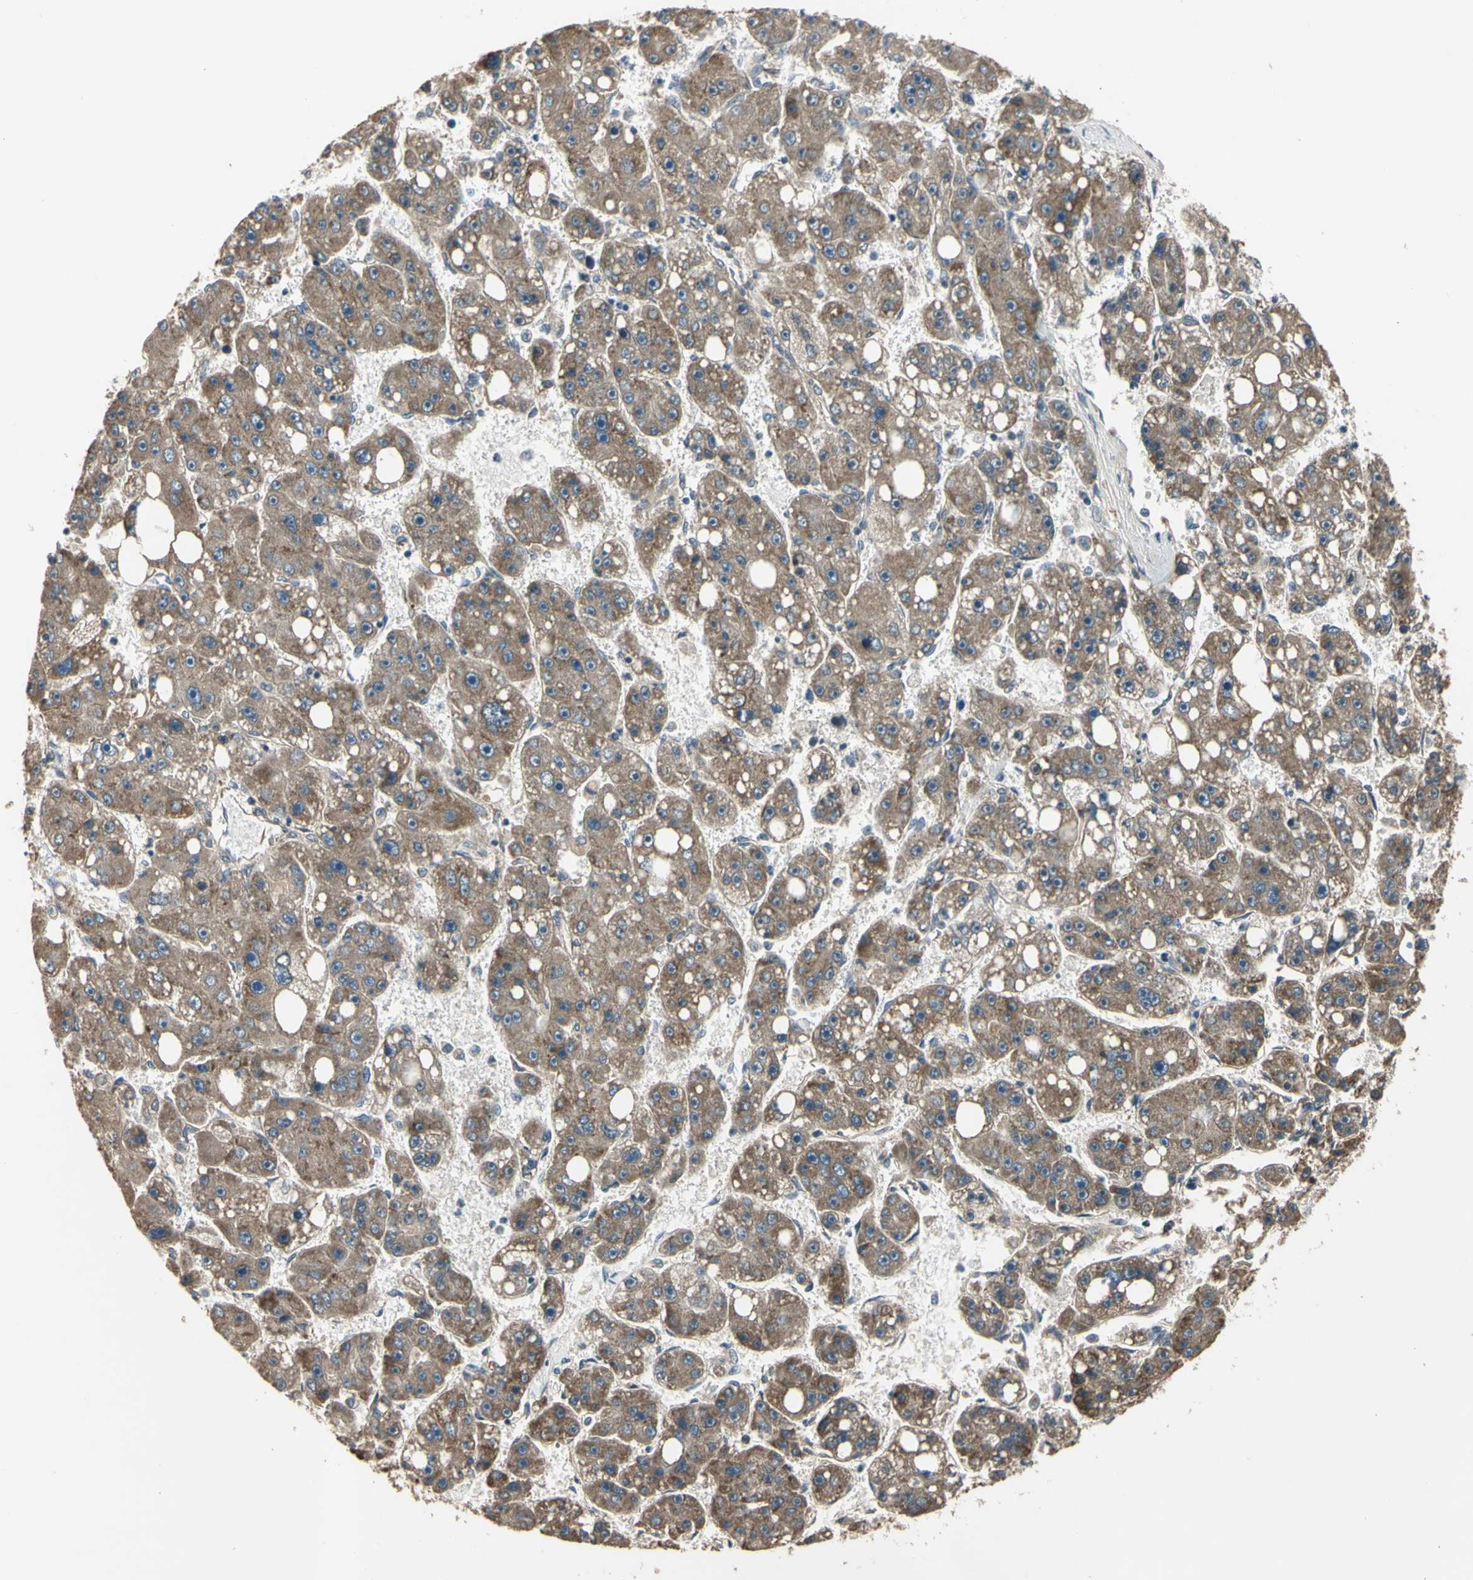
{"staining": {"intensity": "moderate", "quantity": ">75%", "location": "cytoplasmic/membranous"}, "tissue": "liver cancer", "cell_type": "Tumor cells", "image_type": "cancer", "snomed": [{"axis": "morphology", "description": "Carcinoma, Hepatocellular, NOS"}, {"axis": "topography", "description": "Liver"}], "caption": "Immunohistochemical staining of liver hepatocellular carcinoma displays medium levels of moderate cytoplasmic/membranous staining in about >75% of tumor cells.", "gene": "EFNB2", "patient": {"sex": "female", "age": 61}}